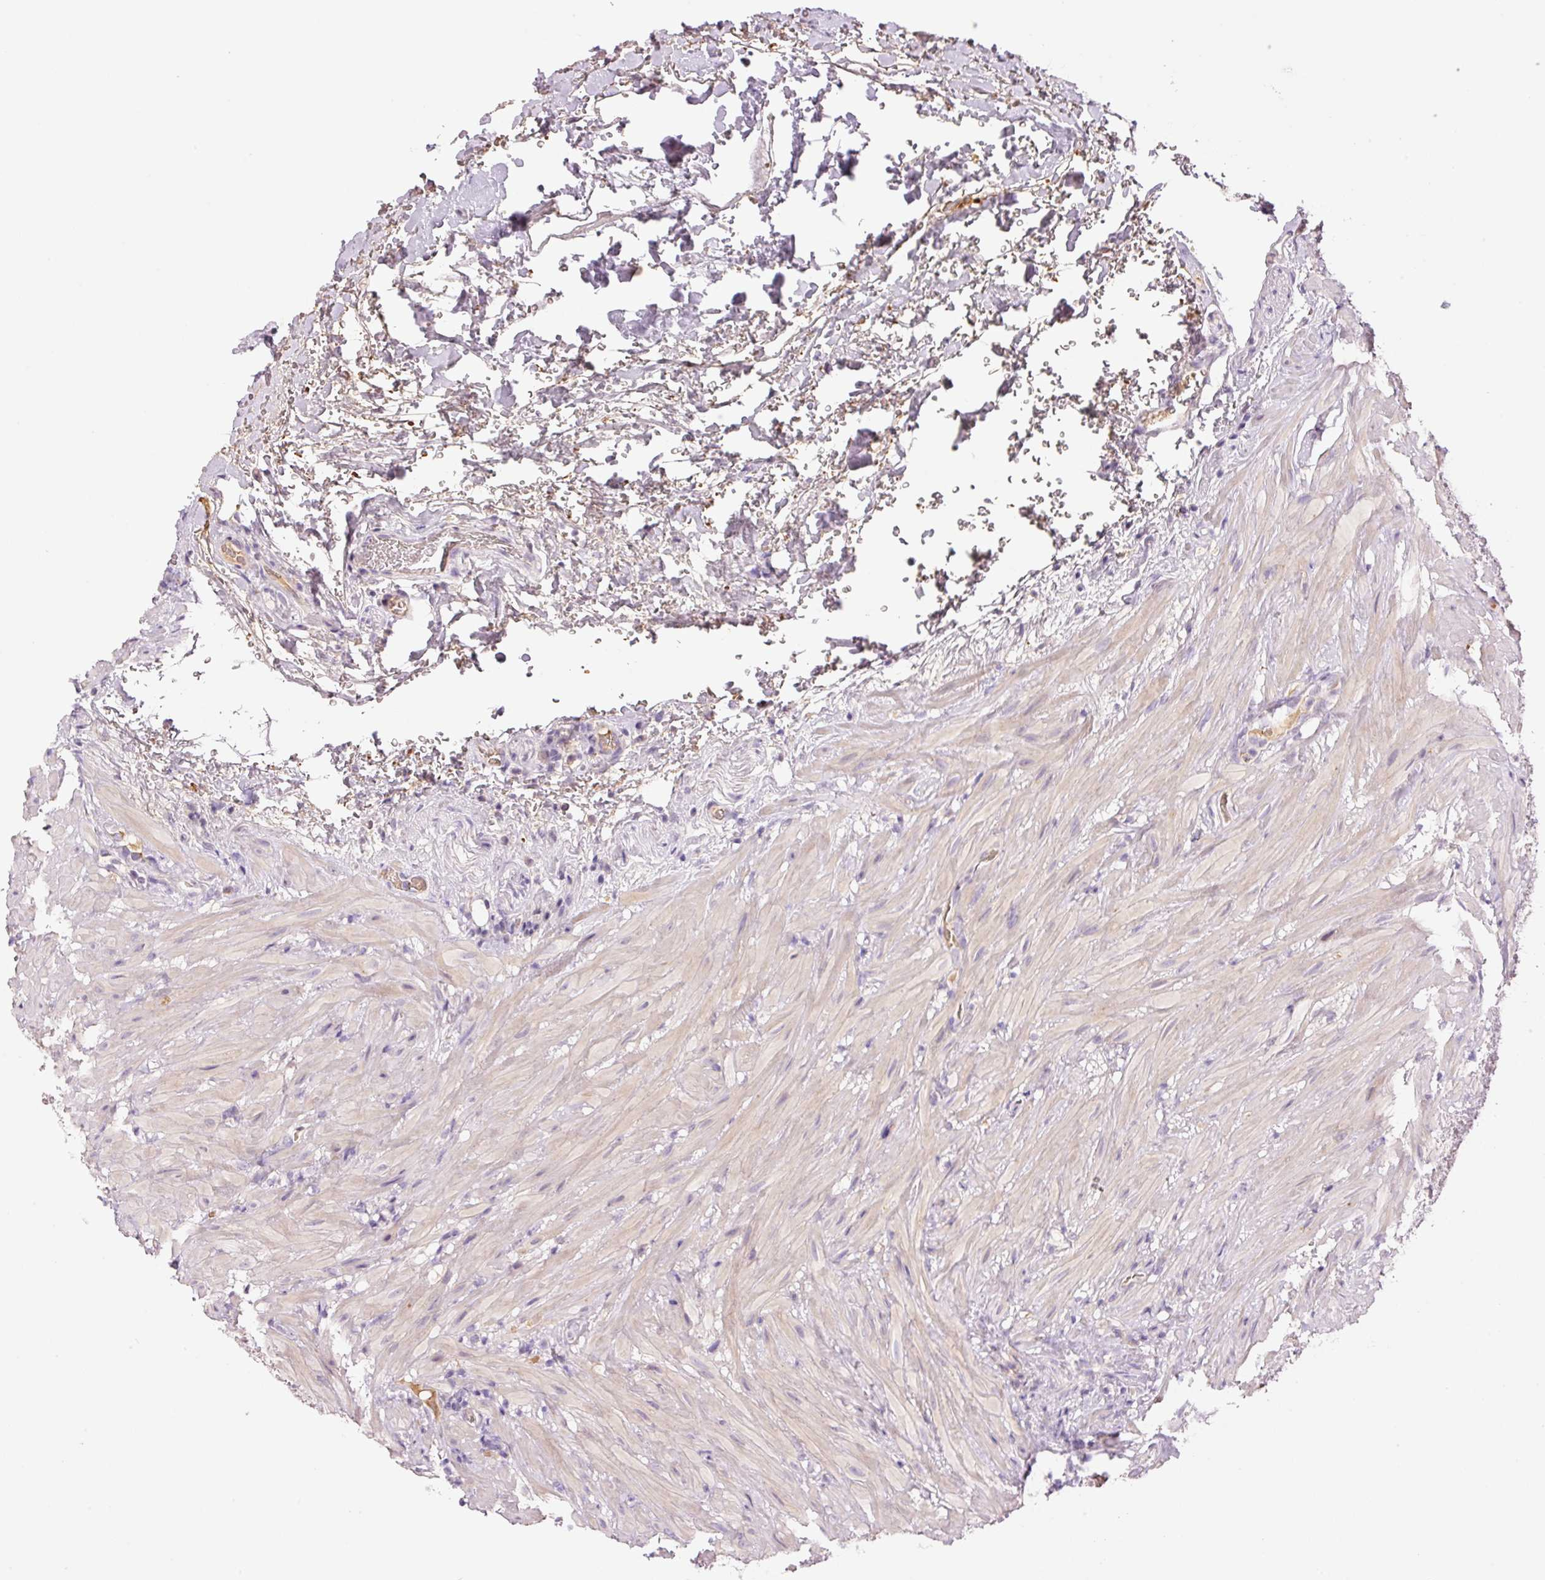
{"staining": {"intensity": "negative", "quantity": "none", "location": "none"}, "tissue": "seminal vesicle", "cell_type": "Glandular cells", "image_type": "normal", "snomed": [{"axis": "morphology", "description": "Normal tissue, NOS"}, {"axis": "topography", "description": "Seminal veicle"}], "caption": "Human seminal vesicle stained for a protein using immunohistochemistry displays no expression in glandular cells.", "gene": "LY6G6D", "patient": {"sex": "male", "age": 68}}